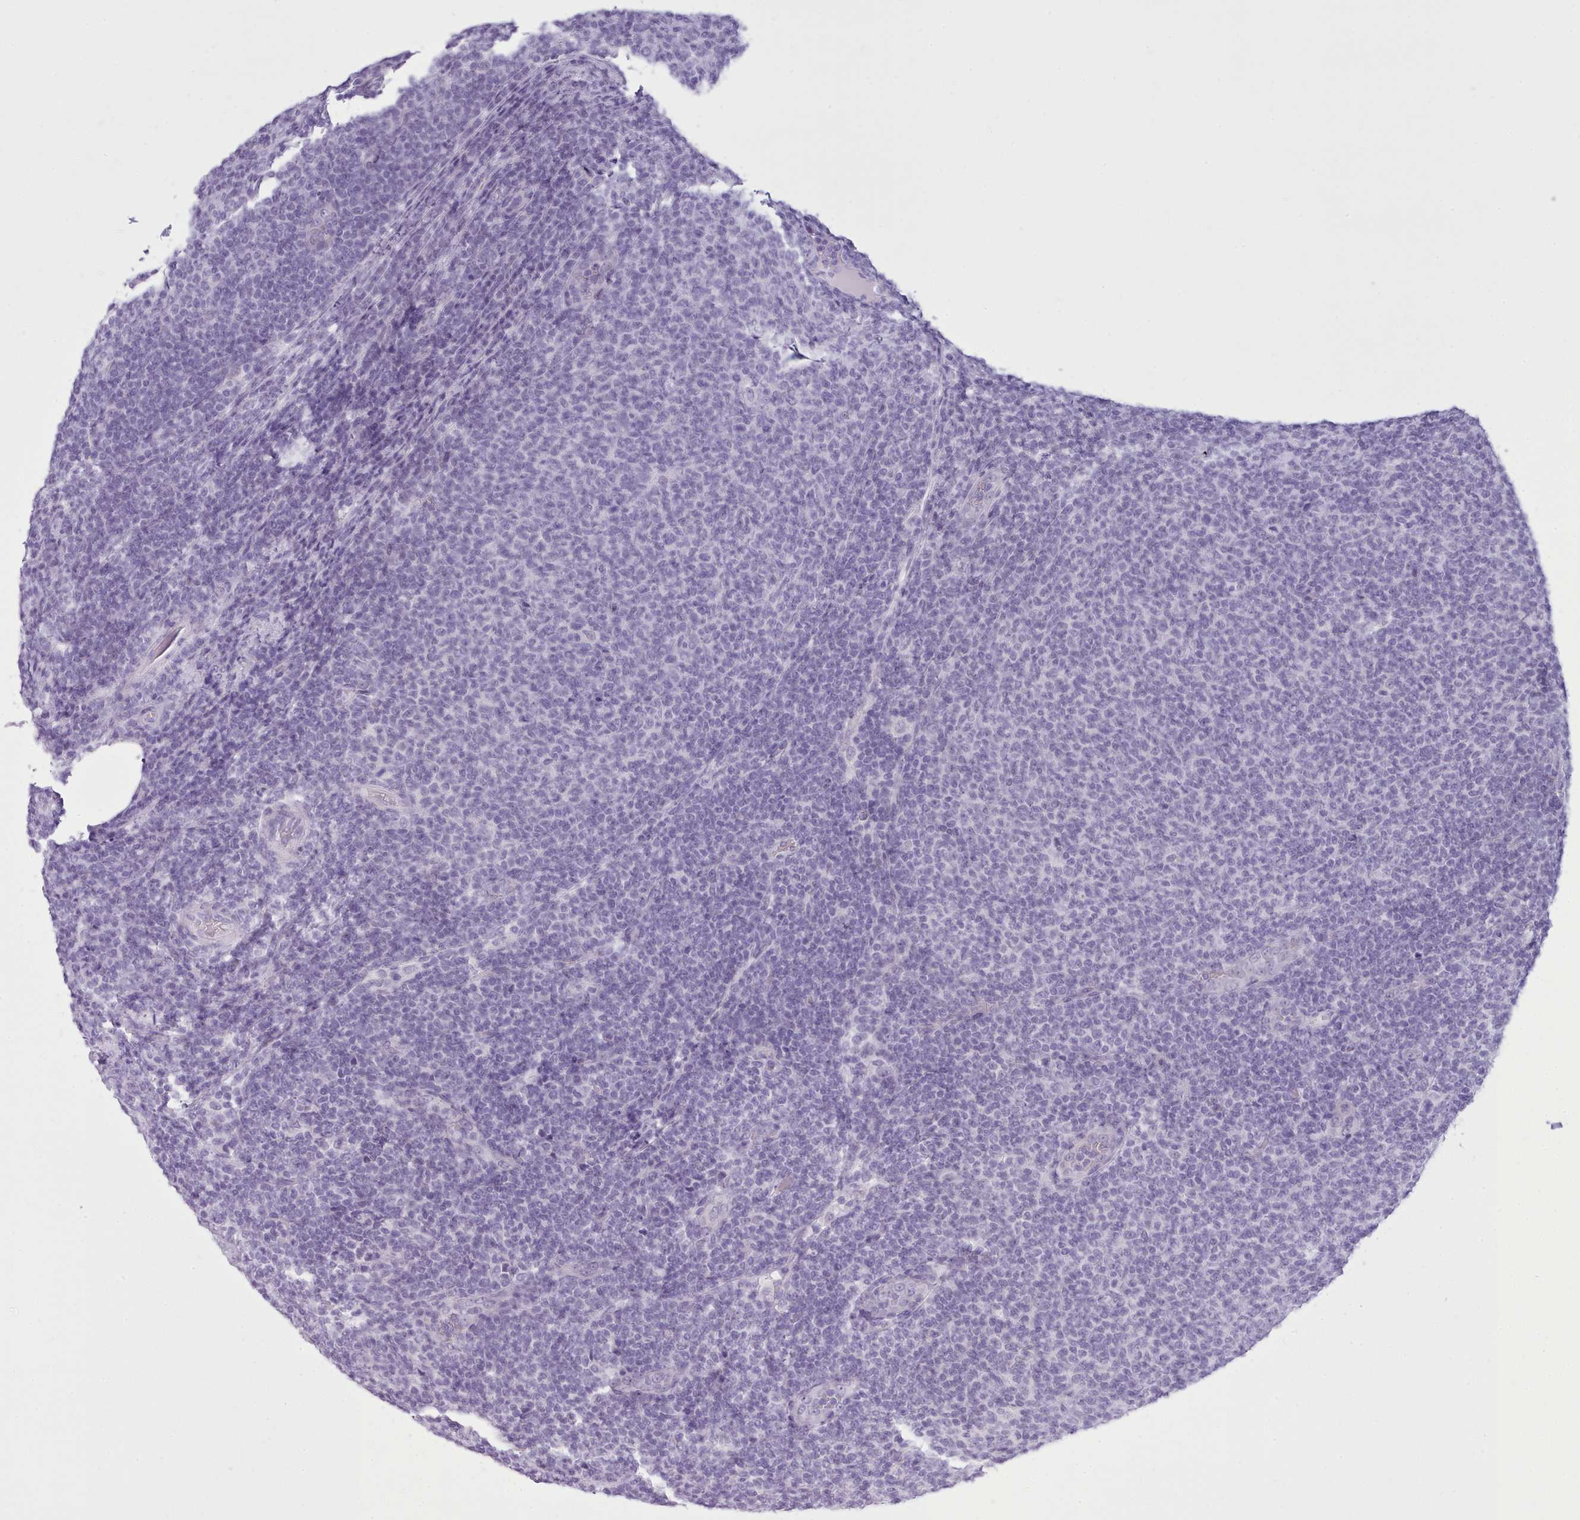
{"staining": {"intensity": "negative", "quantity": "none", "location": "none"}, "tissue": "lymphoma", "cell_type": "Tumor cells", "image_type": "cancer", "snomed": [{"axis": "morphology", "description": "Malignant lymphoma, non-Hodgkin's type, Low grade"}, {"axis": "topography", "description": "Lymph node"}], "caption": "Tumor cells show no significant expression in malignant lymphoma, non-Hodgkin's type (low-grade). (Immunohistochemistry, brightfield microscopy, high magnification).", "gene": "FBXO48", "patient": {"sex": "male", "age": 66}}